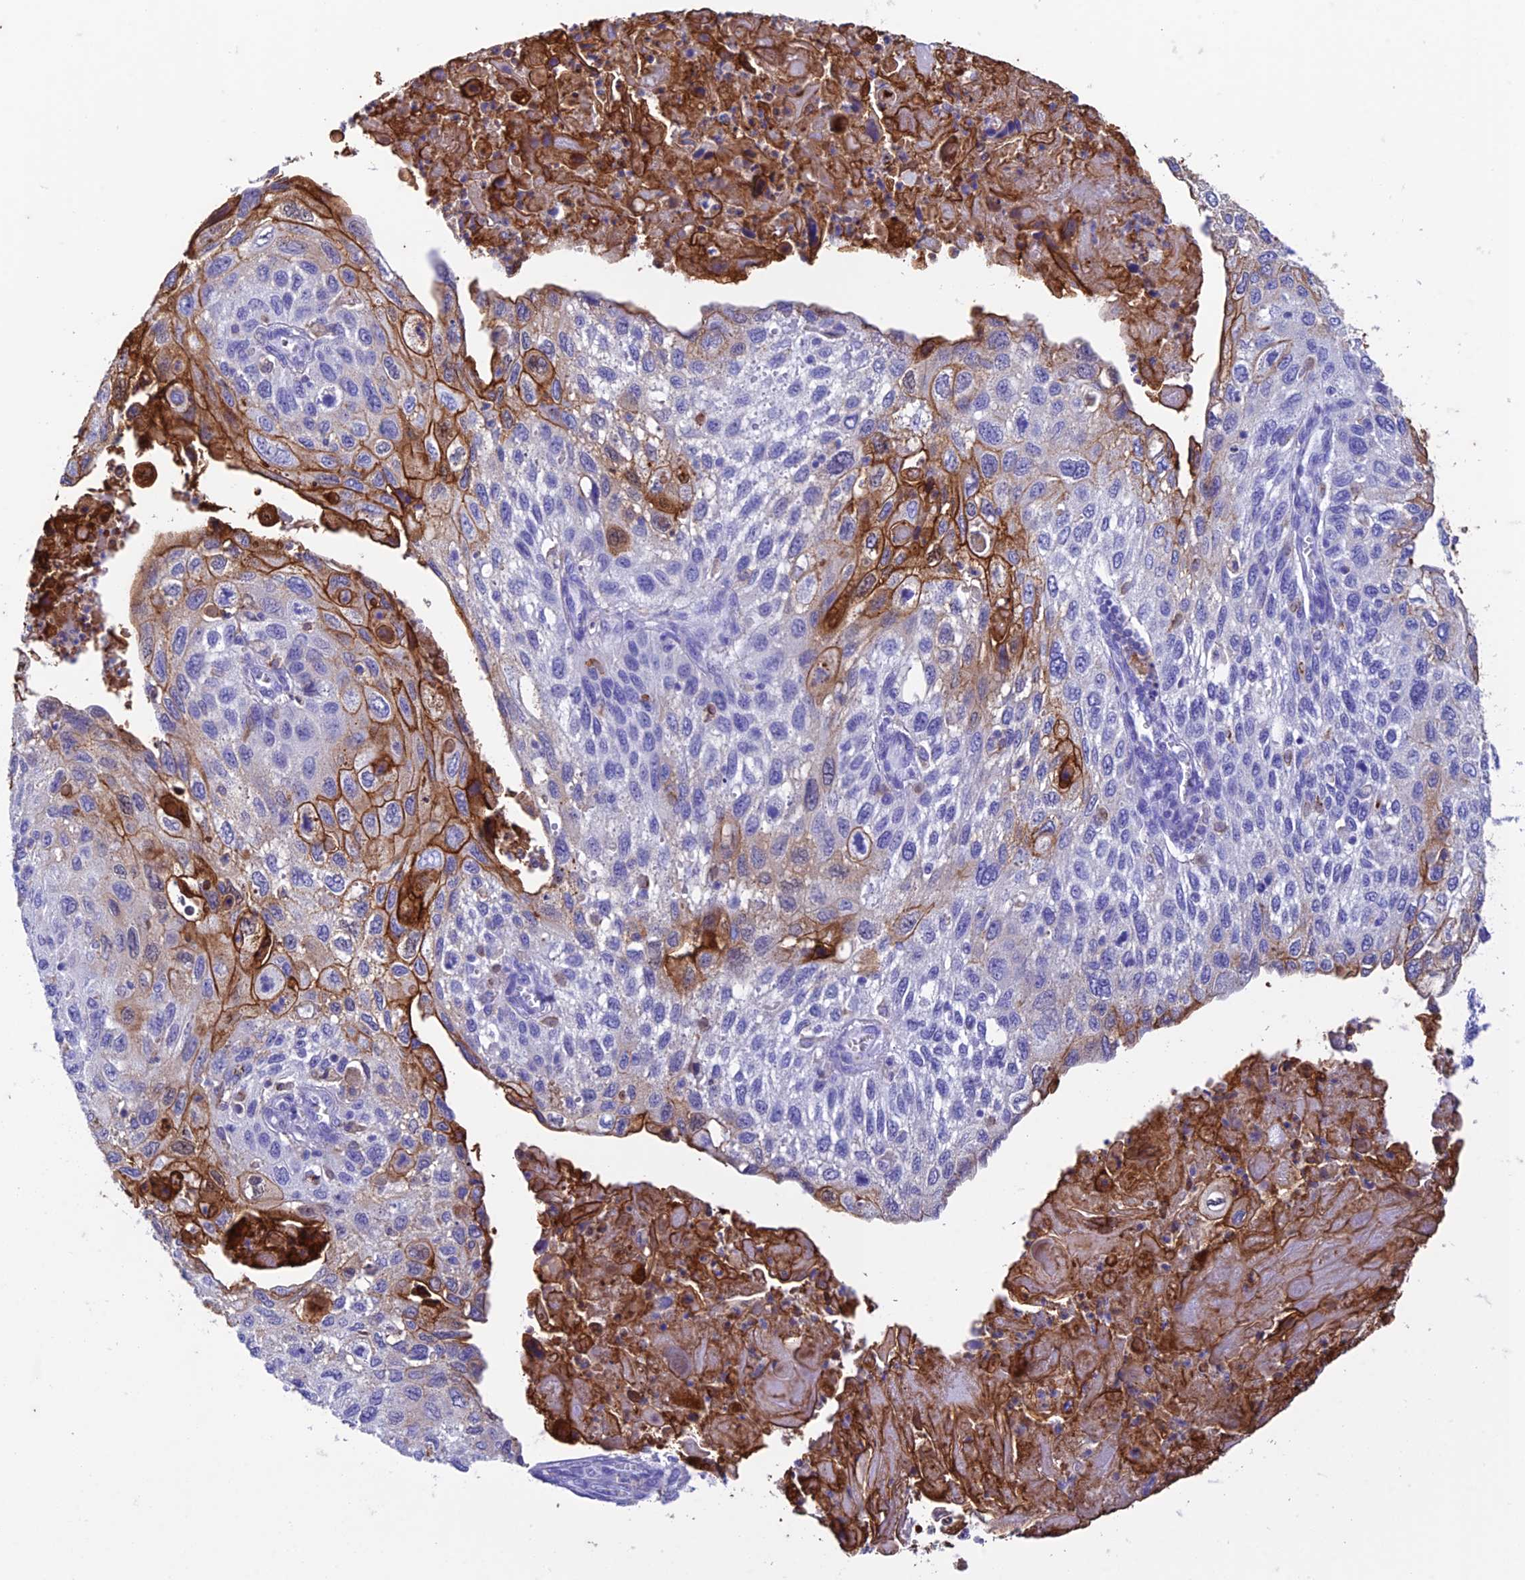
{"staining": {"intensity": "moderate", "quantity": "<25%", "location": "cytoplasmic/membranous"}, "tissue": "cervical cancer", "cell_type": "Tumor cells", "image_type": "cancer", "snomed": [{"axis": "morphology", "description": "Squamous cell carcinoma, NOS"}, {"axis": "topography", "description": "Cervix"}], "caption": "Human cervical cancer (squamous cell carcinoma) stained with a protein marker displays moderate staining in tumor cells.", "gene": "FGF7", "patient": {"sex": "female", "age": 70}}